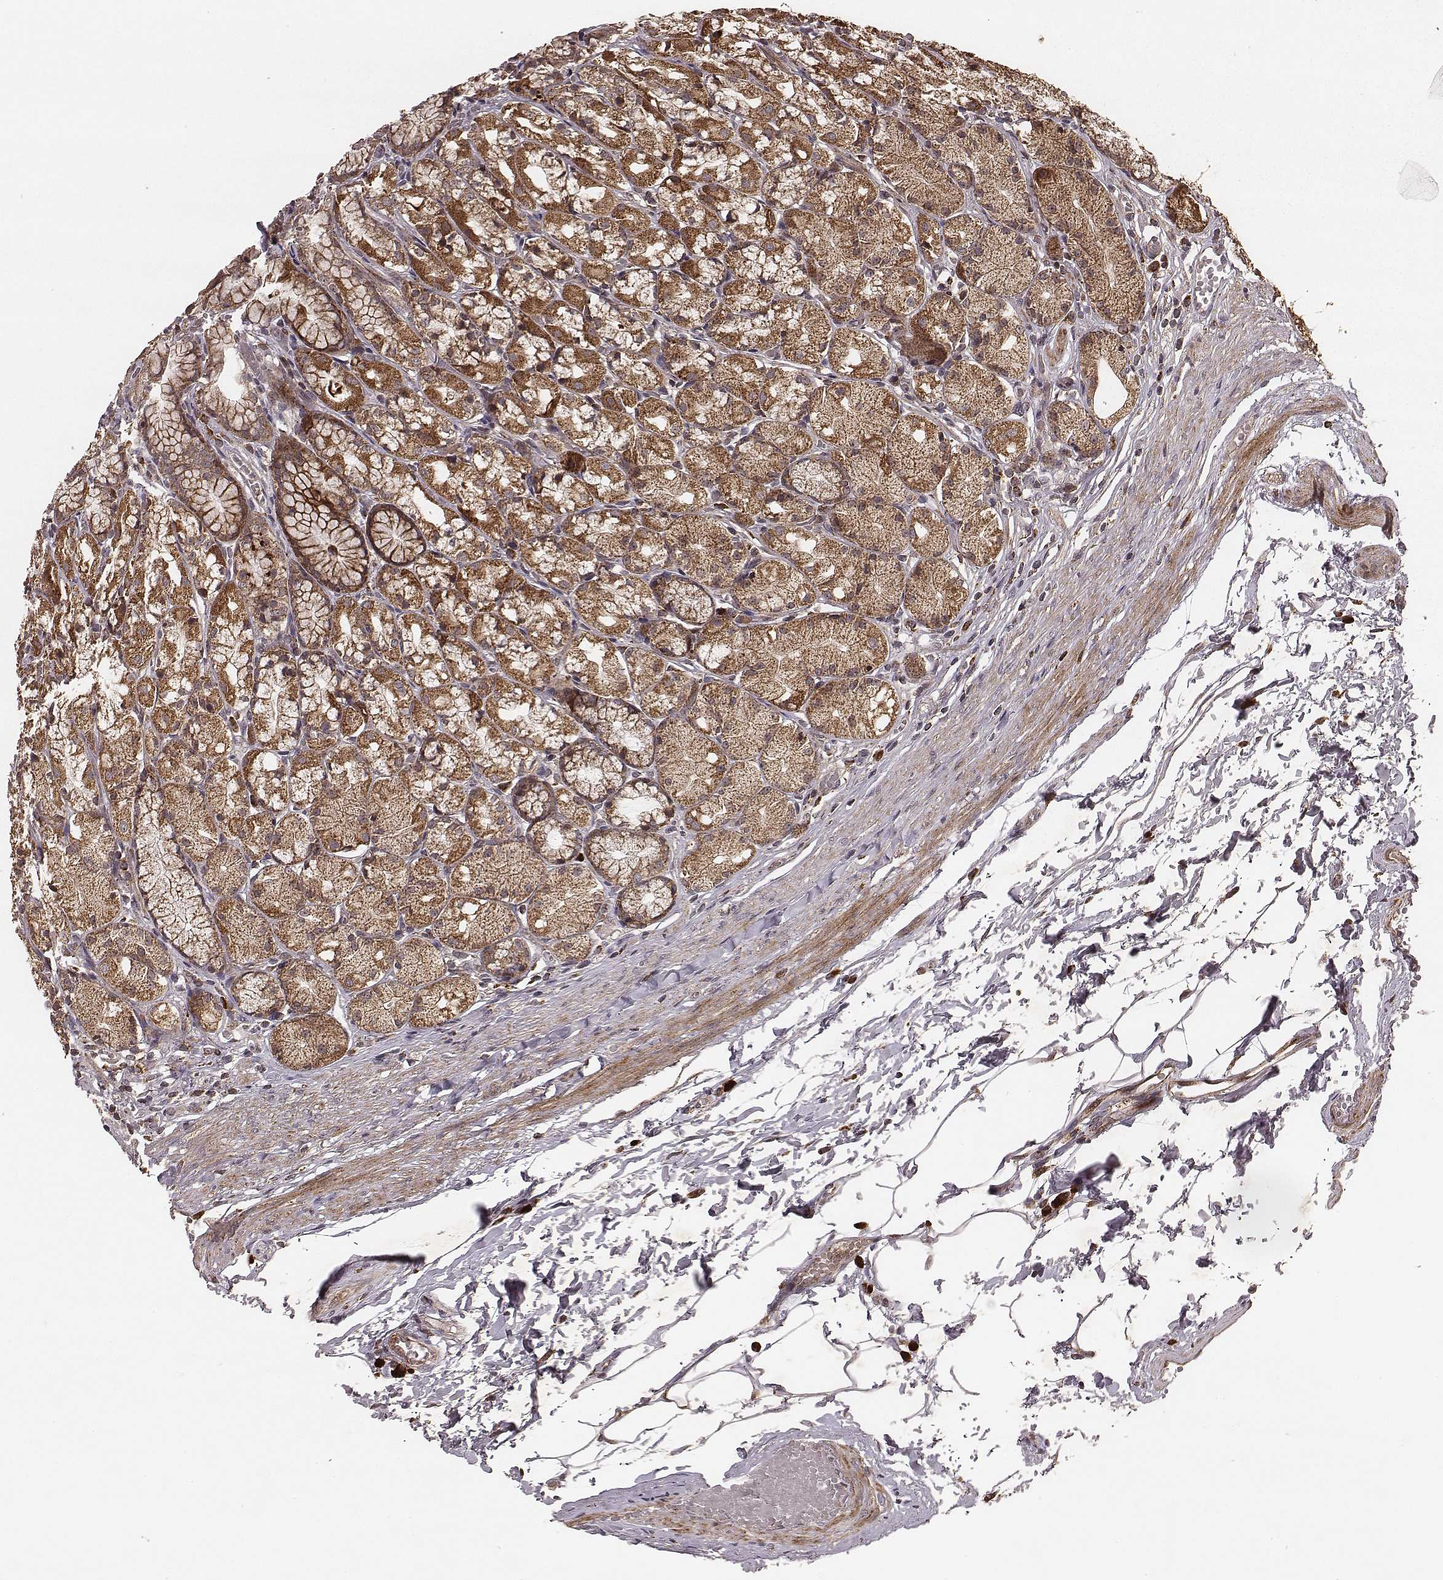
{"staining": {"intensity": "strong", "quantity": ">75%", "location": "cytoplasmic/membranous"}, "tissue": "stomach", "cell_type": "Glandular cells", "image_type": "normal", "snomed": [{"axis": "morphology", "description": "Normal tissue, NOS"}, {"axis": "topography", "description": "Stomach"}], "caption": "Benign stomach exhibits strong cytoplasmic/membranous staining in about >75% of glandular cells.", "gene": "ZDHHC21", "patient": {"sex": "male", "age": 70}}